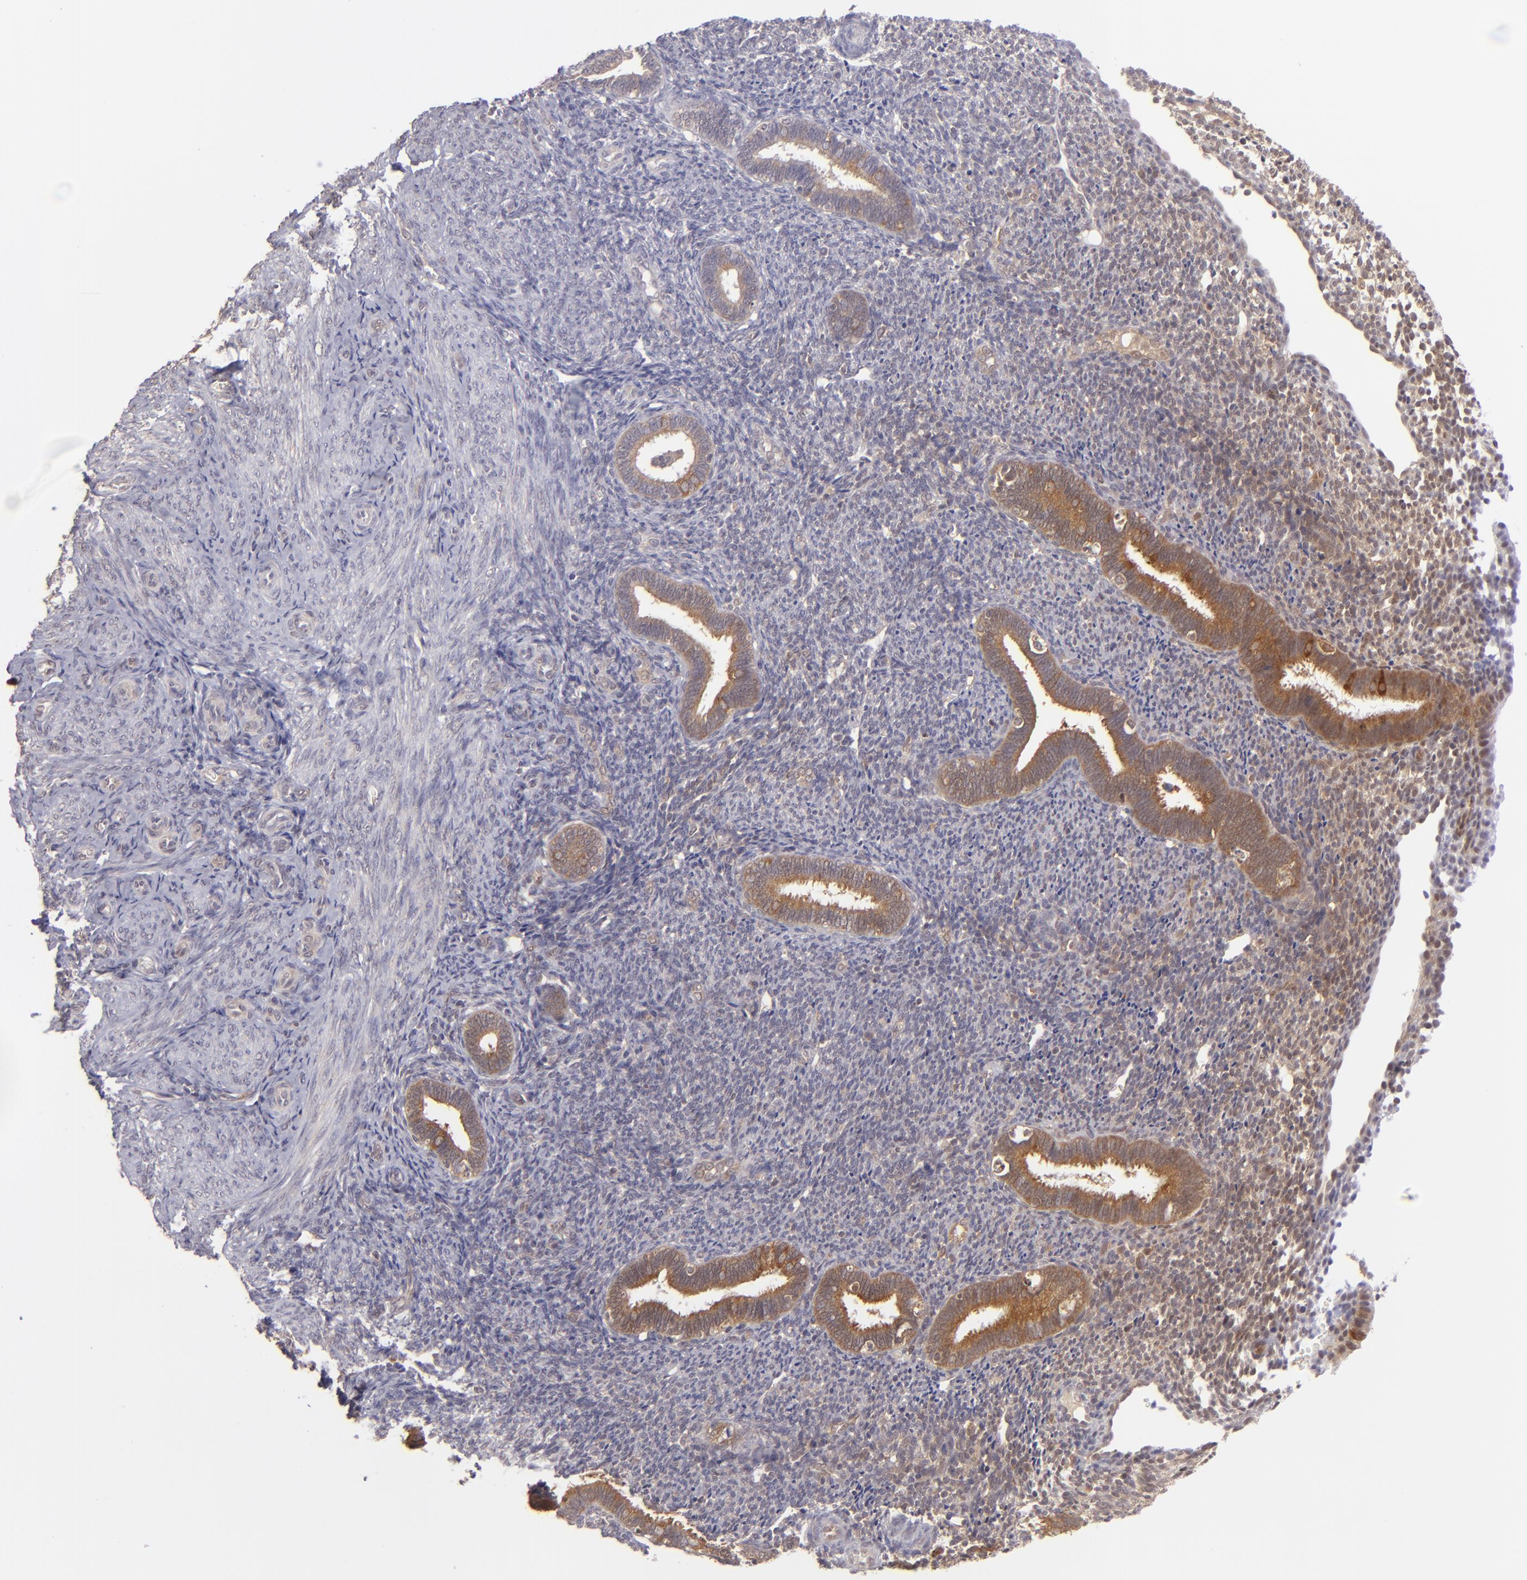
{"staining": {"intensity": "weak", "quantity": "<25%", "location": "cytoplasmic/membranous"}, "tissue": "endometrium", "cell_type": "Cells in endometrial stroma", "image_type": "normal", "snomed": [{"axis": "morphology", "description": "Normal tissue, NOS"}, {"axis": "topography", "description": "Endometrium"}], "caption": "A photomicrograph of endometrium stained for a protein exhibits no brown staining in cells in endometrial stroma. (Brightfield microscopy of DAB immunohistochemistry at high magnification).", "gene": "PTPN13", "patient": {"sex": "female", "age": 27}}